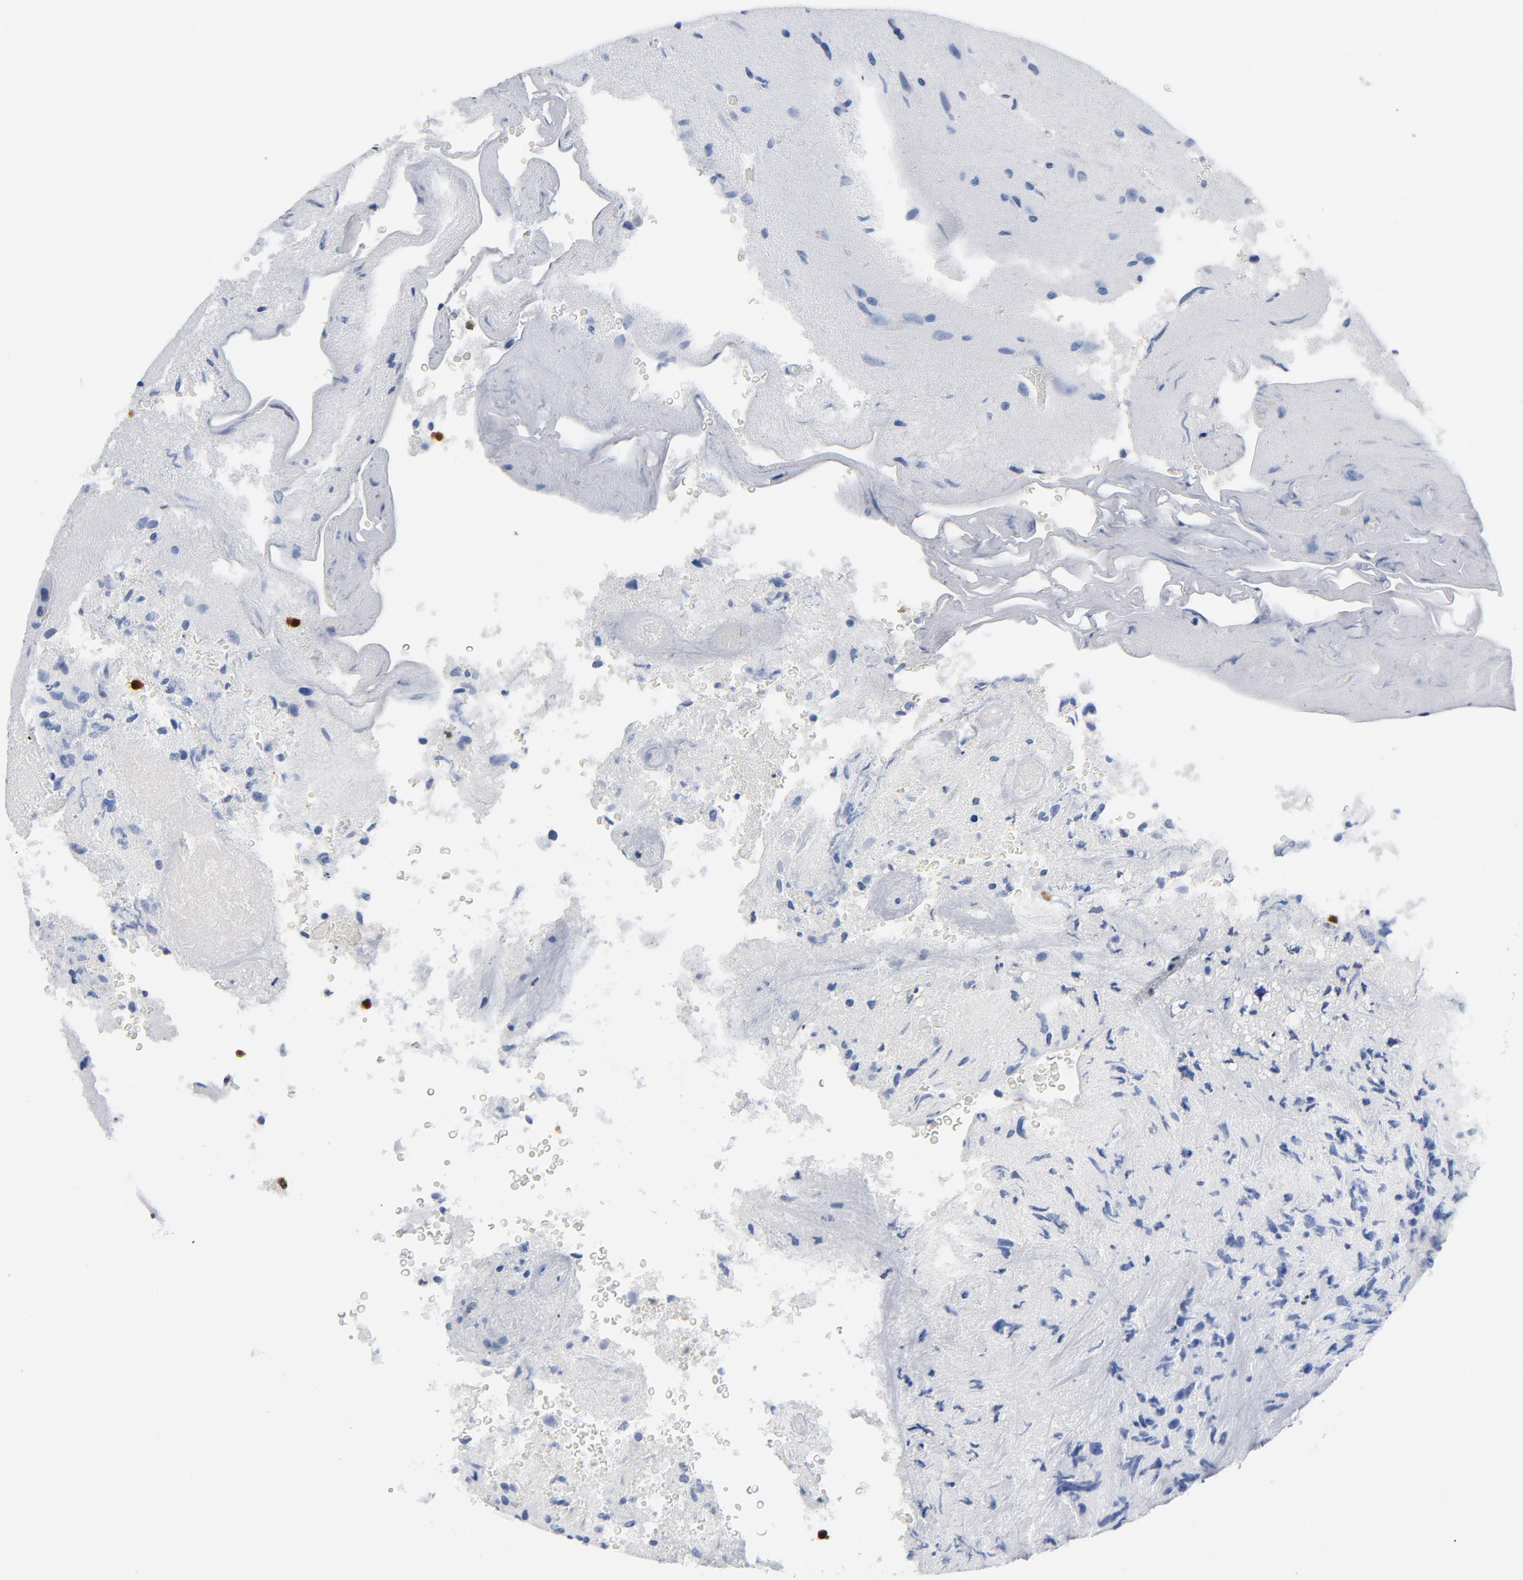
{"staining": {"intensity": "negative", "quantity": "none", "location": "none"}, "tissue": "glioma", "cell_type": "Tumor cells", "image_type": "cancer", "snomed": [{"axis": "morphology", "description": "Normal tissue, NOS"}, {"axis": "morphology", "description": "Glioma, malignant, High grade"}, {"axis": "topography", "description": "Cerebral cortex"}], "caption": "Immunohistochemistry of malignant glioma (high-grade) shows no staining in tumor cells.", "gene": "NCF1", "patient": {"sex": "male", "age": 75}}